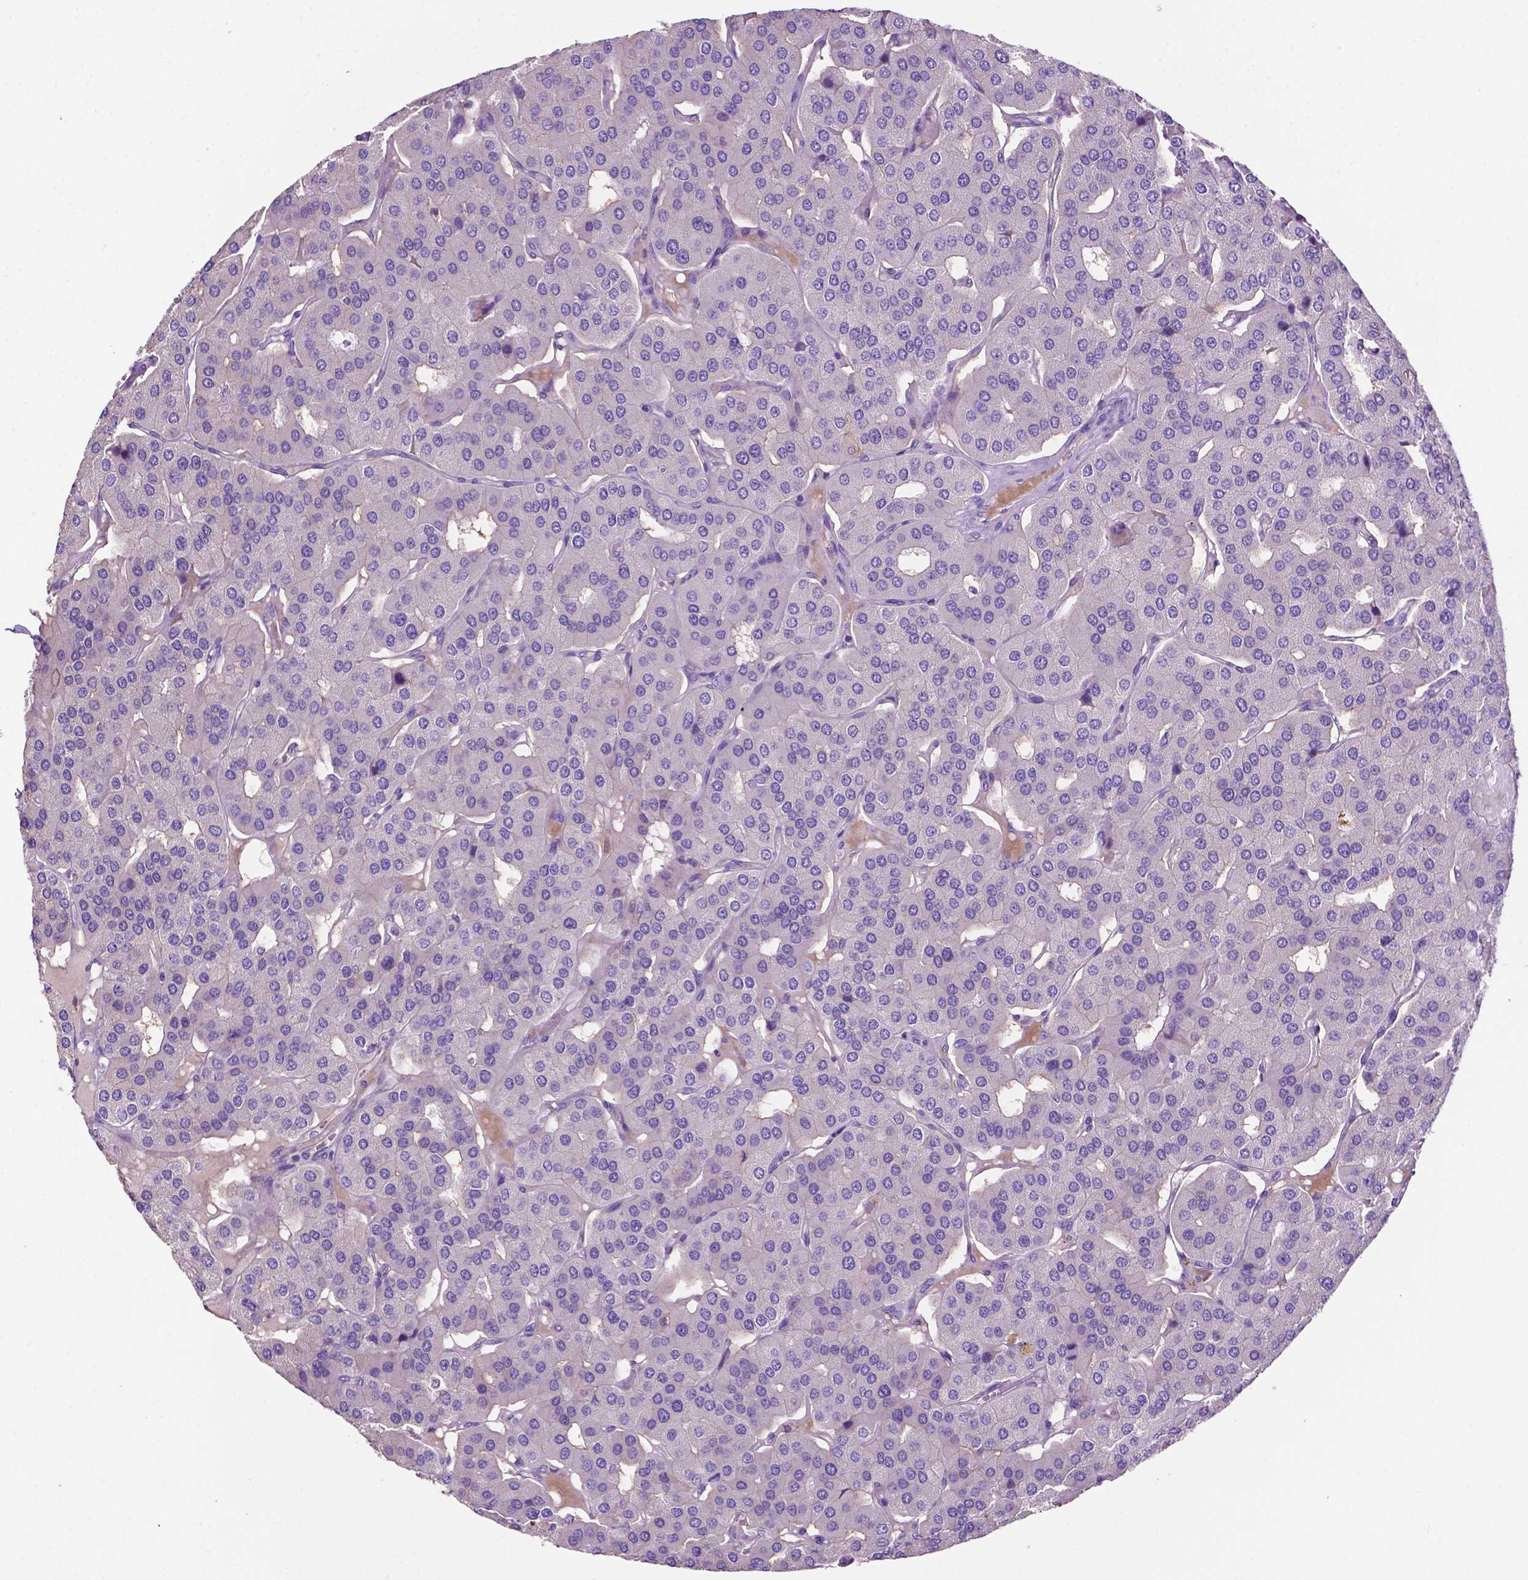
{"staining": {"intensity": "negative", "quantity": "none", "location": "none"}, "tissue": "parathyroid gland", "cell_type": "Glandular cells", "image_type": "normal", "snomed": [{"axis": "morphology", "description": "Normal tissue, NOS"}, {"axis": "morphology", "description": "Adenoma, NOS"}, {"axis": "topography", "description": "Parathyroid gland"}], "caption": "A high-resolution micrograph shows immunohistochemistry (IHC) staining of unremarkable parathyroid gland, which exhibits no significant staining in glandular cells. The staining is performed using DAB (3,3'-diaminobenzidine) brown chromogen with nuclei counter-stained in using hematoxylin.", "gene": "PHYHIP", "patient": {"sex": "female", "age": 86}}